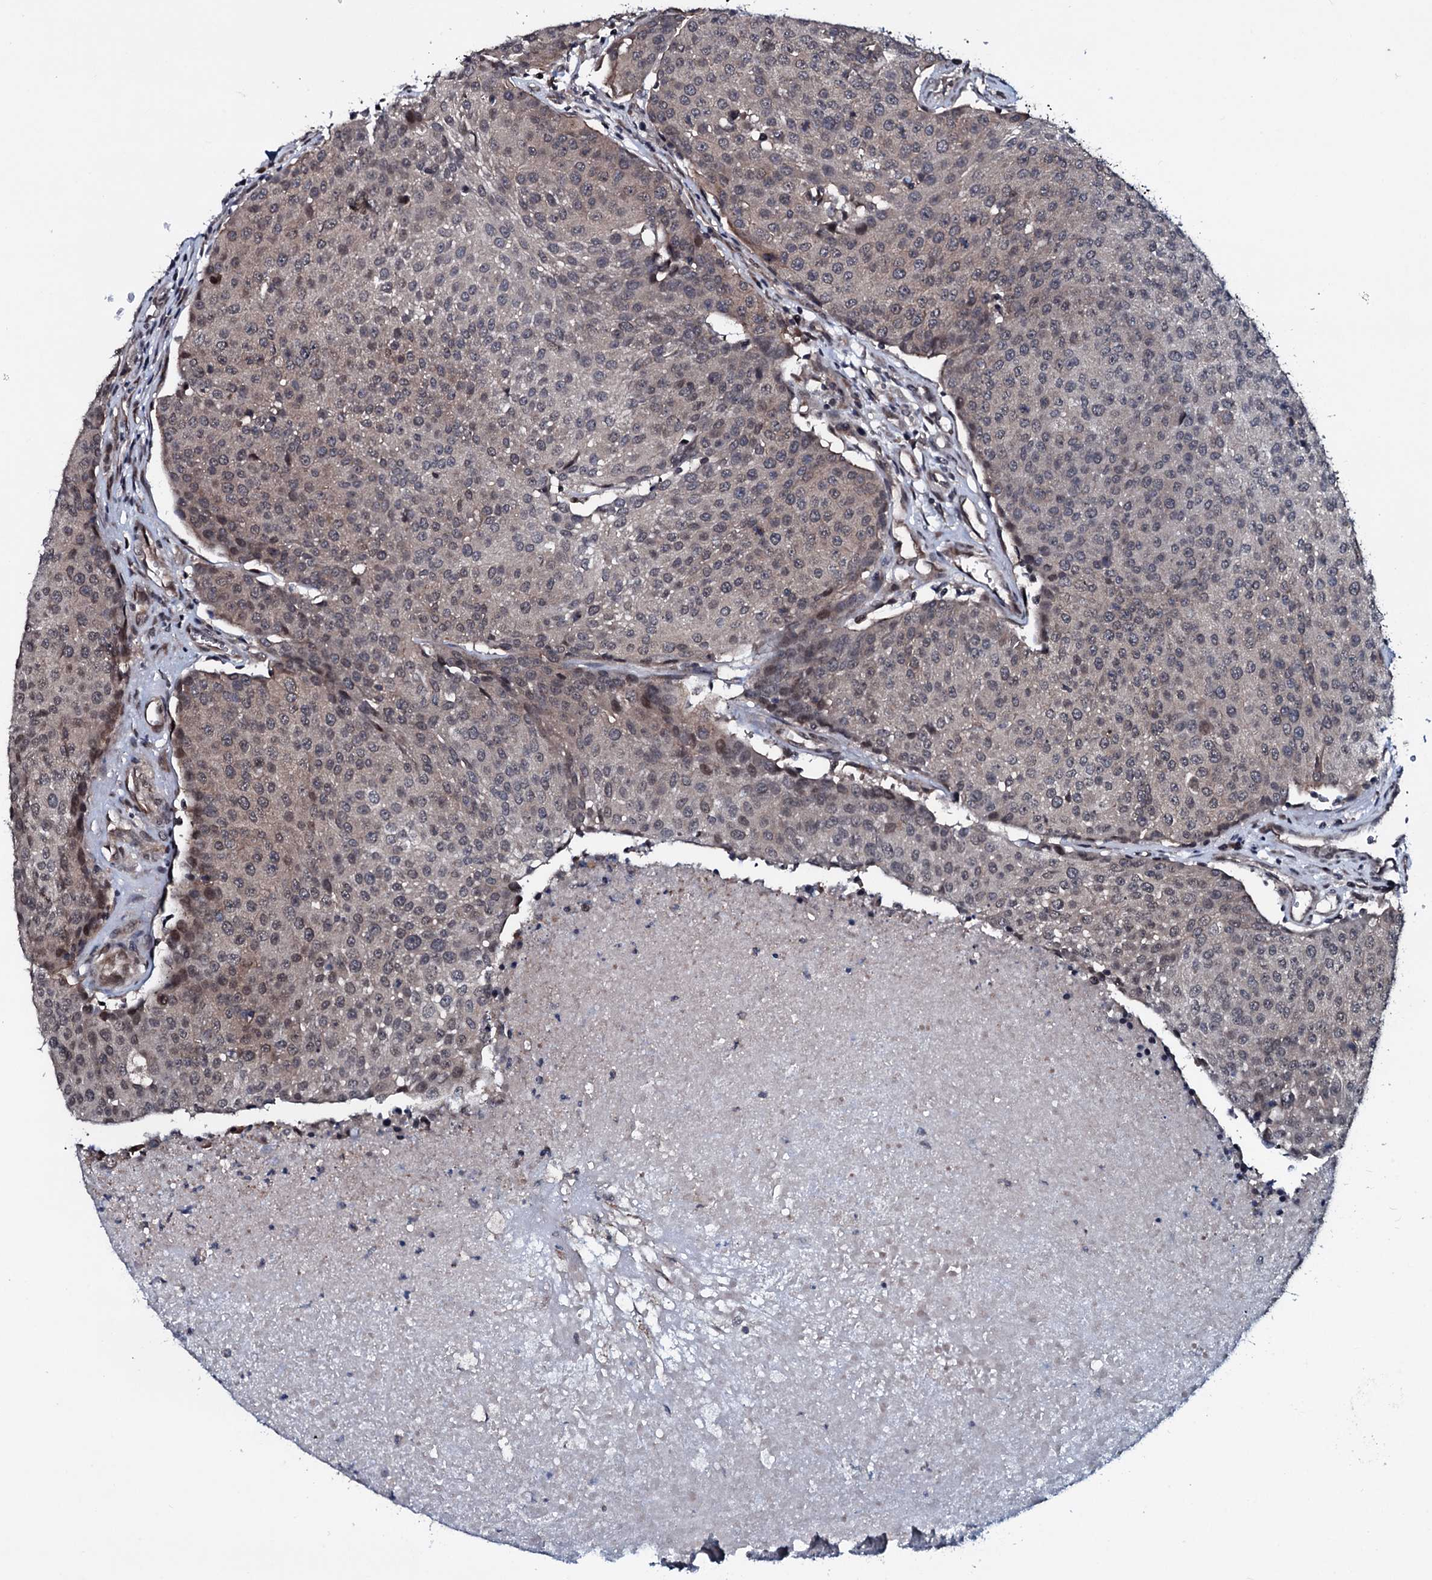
{"staining": {"intensity": "moderate", "quantity": "<25%", "location": "nuclear"}, "tissue": "urothelial cancer", "cell_type": "Tumor cells", "image_type": "cancer", "snomed": [{"axis": "morphology", "description": "Urothelial carcinoma, High grade"}, {"axis": "topography", "description": "Urinary bladder"}], "caption": "Urothelial carcinoma (high-grade) stained with DAB immunohistochemistry (IHC) reveals low levels of moderate nuclear expression in approximately <25% of tumor cells.", "gene": "OGFOD2", "patient": {"sex": "female", "age": 85}}